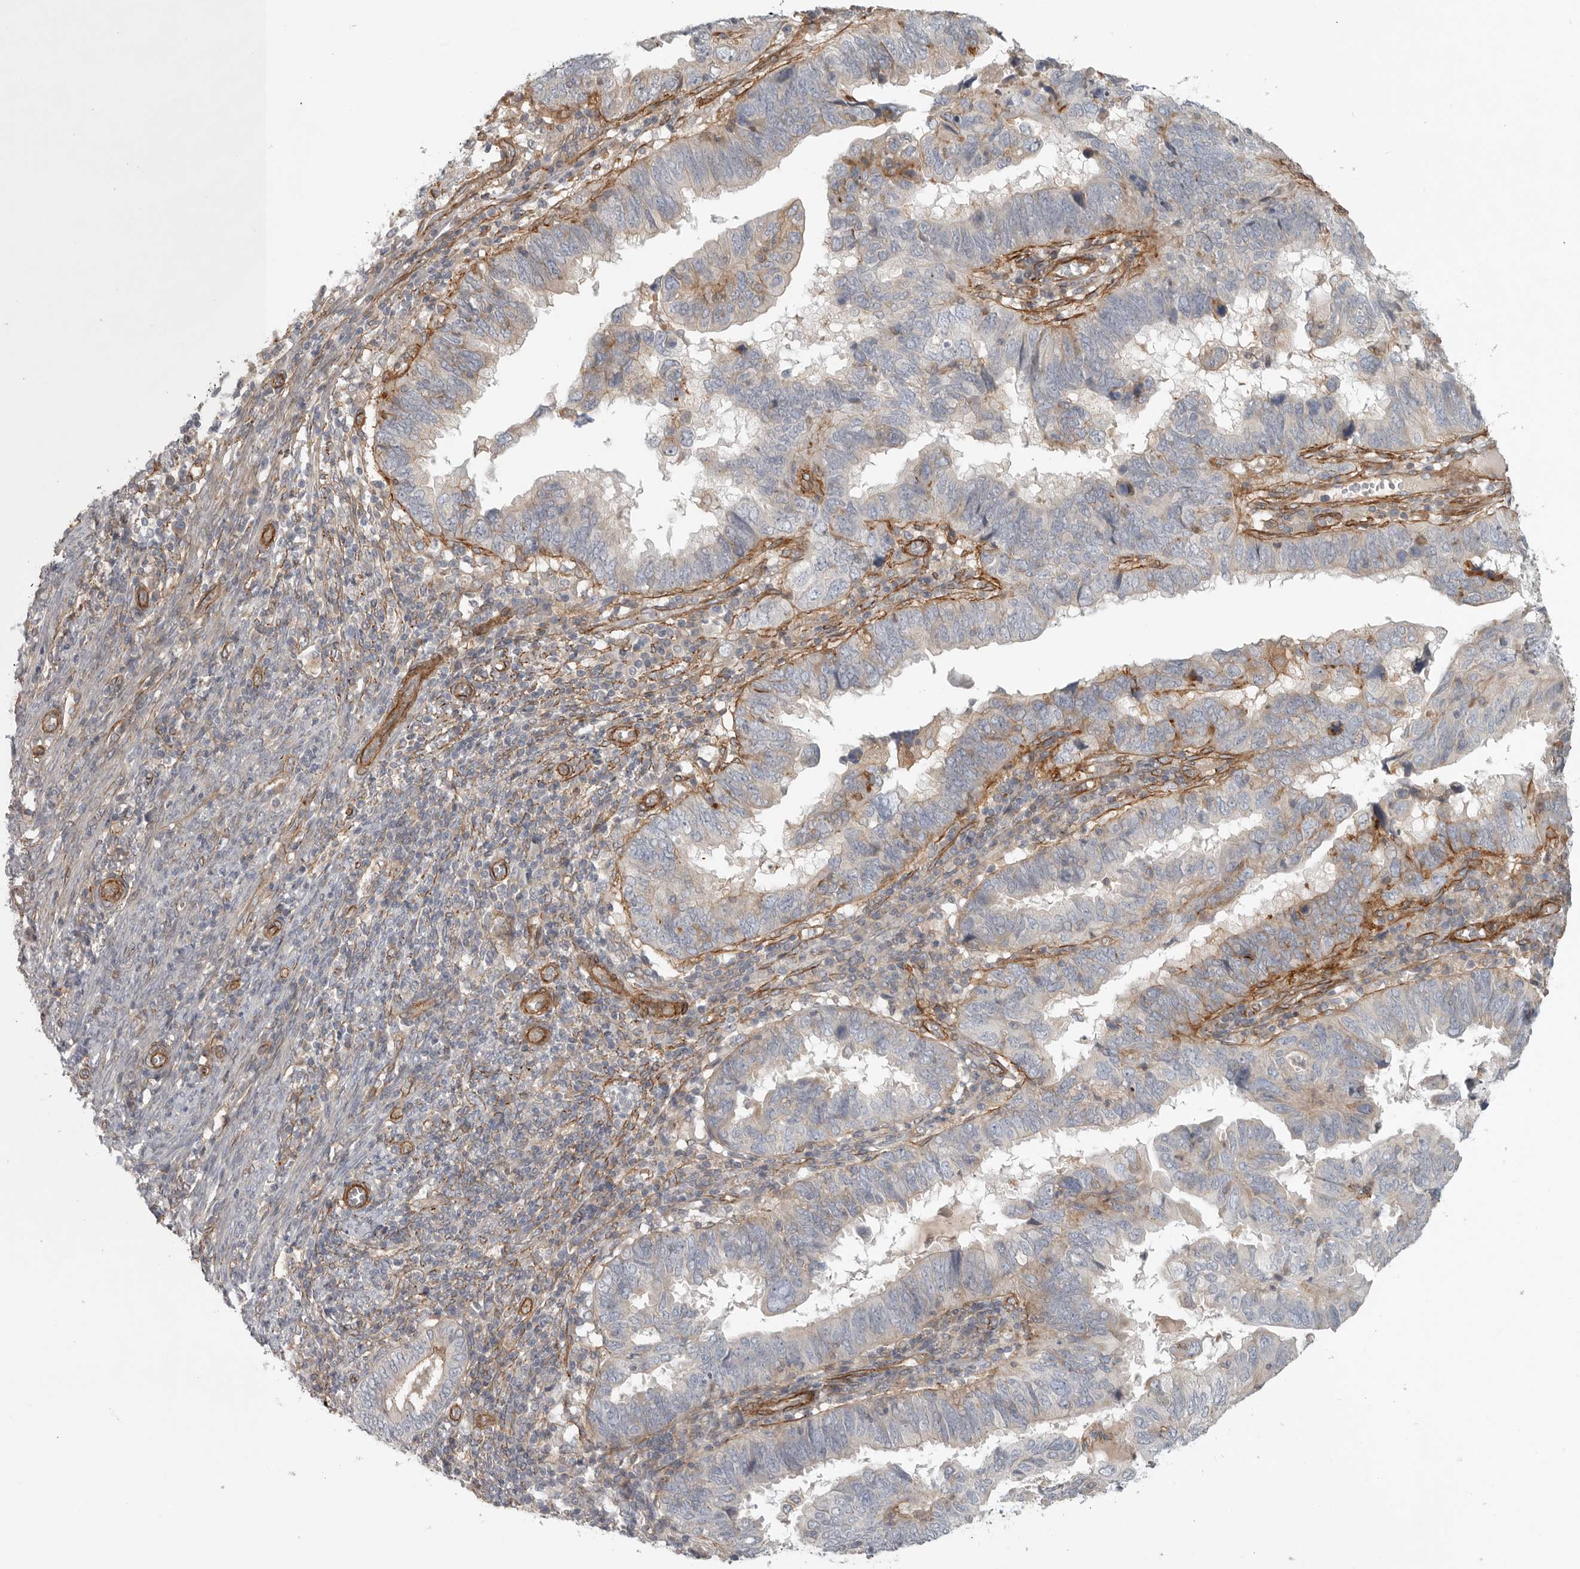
{"staining": {"intensity": "weak", "quantity": "<25%", "location": "cytoplasmic/membranous"}, "tissue": "endometrial cancer", "cell_type": "Tumor cells", "image_type": "cancer", "snomed": [{"axis": "morphology", "description": "Adenocarcinoma, NOS"}, {"axis": "topography", "description": "Uterus"}], "caption": "Protein analysis of endometrial cancer shows no significant staining in tumor cells.", "gene": "LONRF1", "patient": {"sex": "female", "age": 77}}